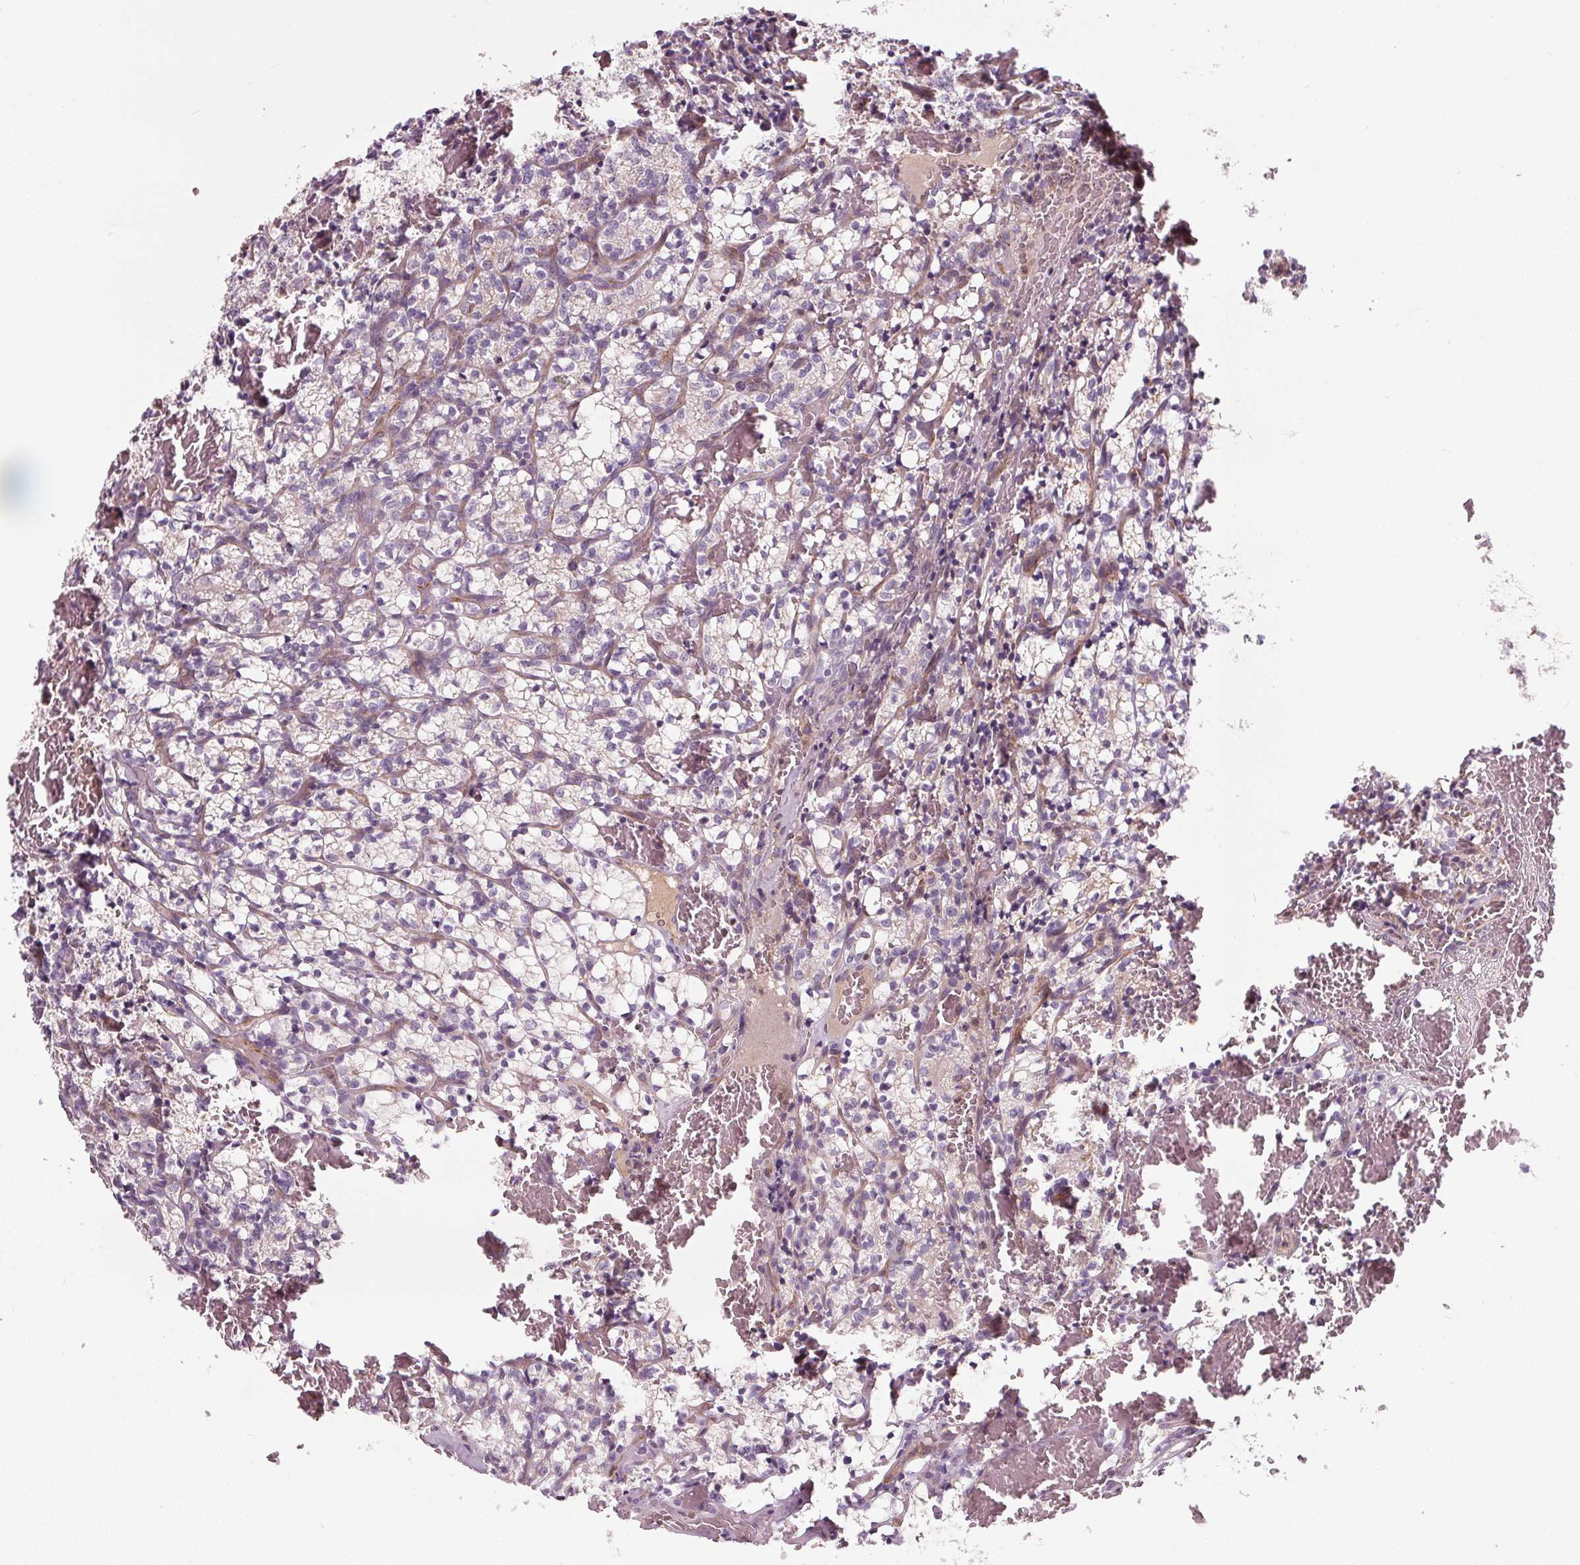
{"staining": {"intensity": "negative", "quantity": "none", "location": "none"}, "tissue": "renal cancer", "cell_type": "Tumor cells", "image_type": "cancer", "snomed": [{"axis": "morphology", "description": "Adenocarcinoma, NOS"}, {"axis": "topography", "description": "Kidney"}], "caption": "IHC of renal cancer (adenocarcinoma) exhibits no positivity in tumor cells.", "gene": "PDGFD", "patient": {"sex": "female", "age": 69}}